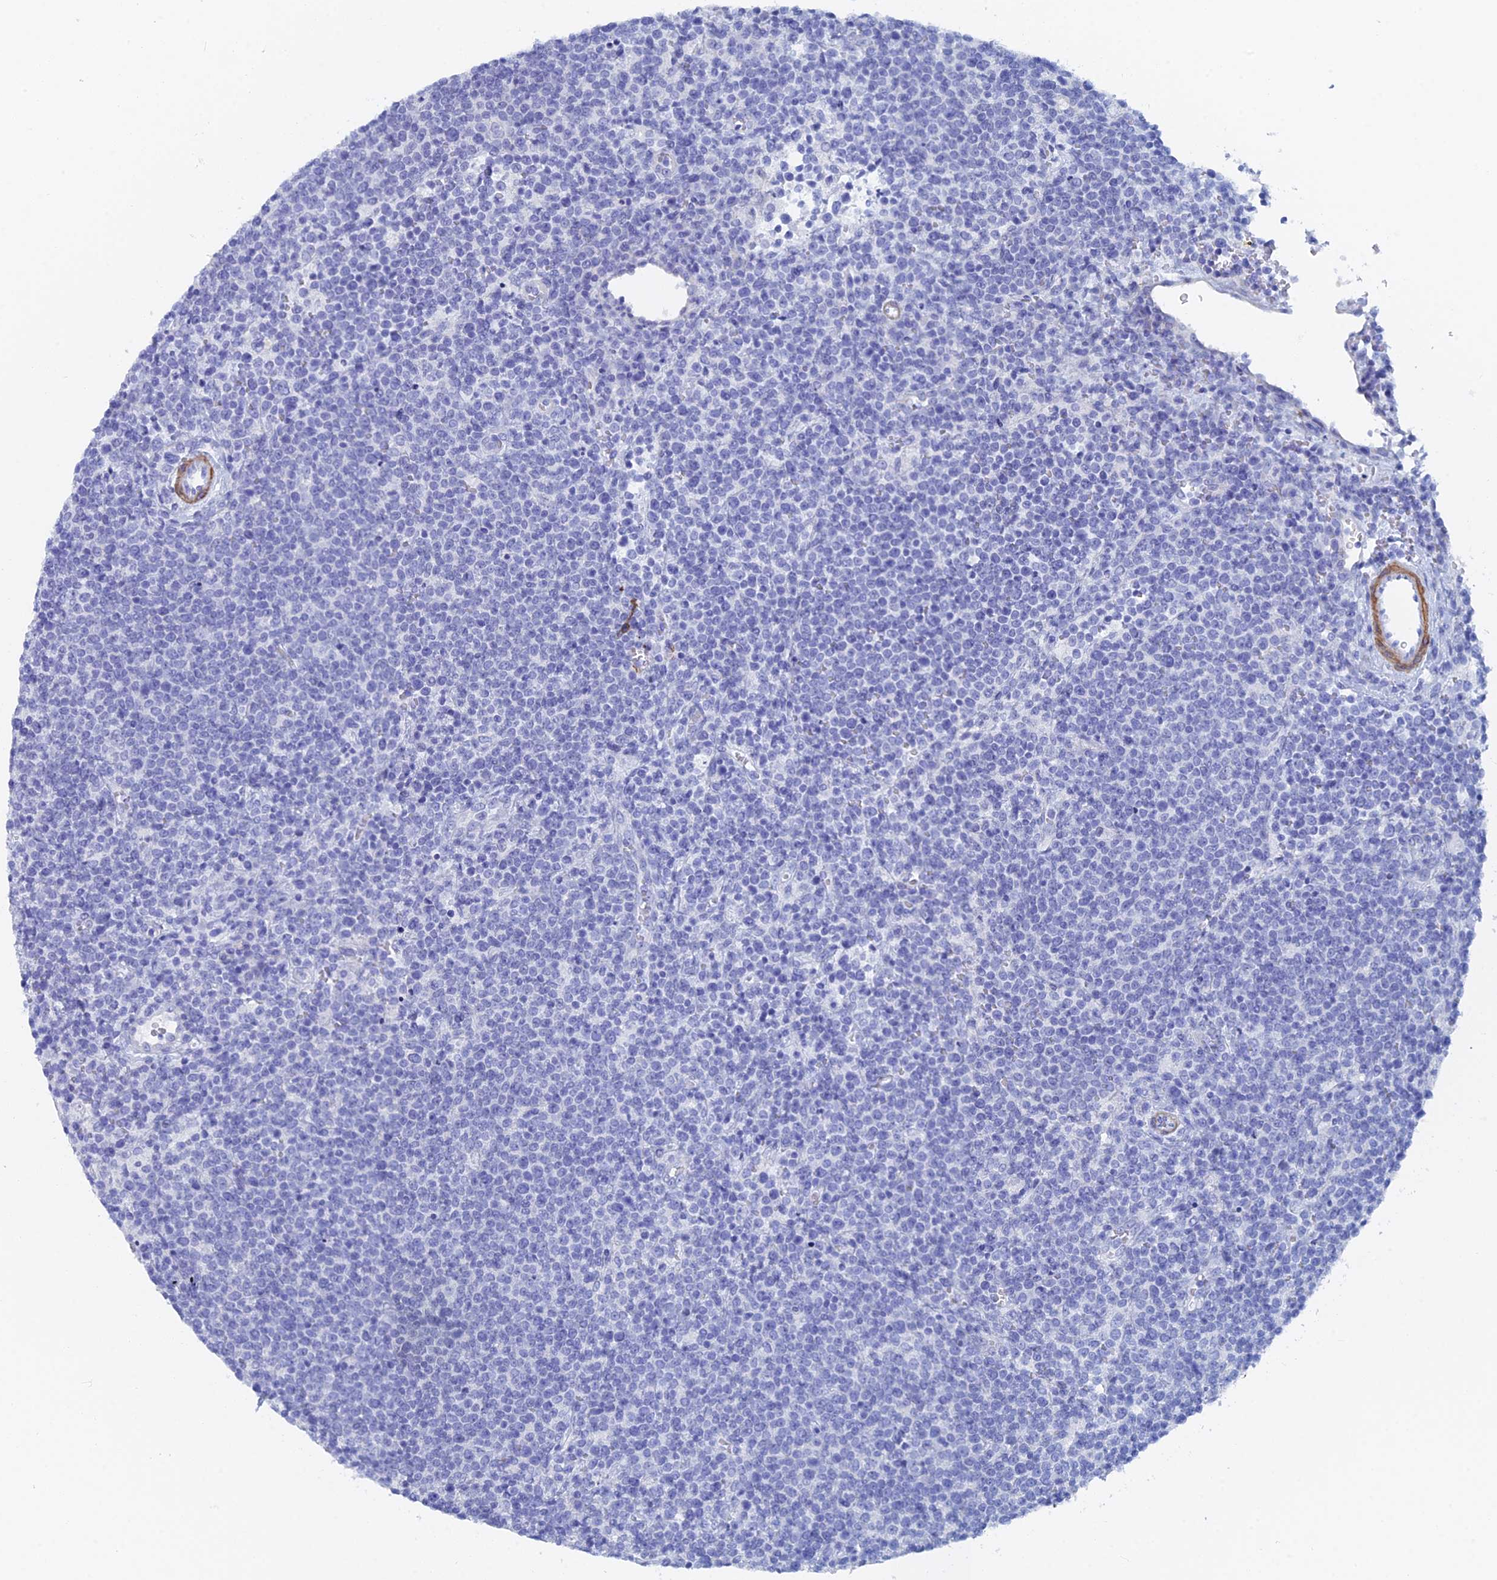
{"staining": {"intensity": "negative", "quantity": "none", "location": "none"}, "tissue": "lymphoma", "cell_type": "Tumor cells", "image_type": "cancer", "snomed": [{"axis": "morphology", "description": "Malignant lymphoma, non-Hodgkin's type, High grade"}, {"axis": "topography", "description": "Lymph node"}], "caption": "Image shows no protein expression in tumor cells of high-grade malignant lymphoma, non-Hodgkin's type tissue.", "gene": "KCNK18", "patient": {"sex": "male", "age": 61}}